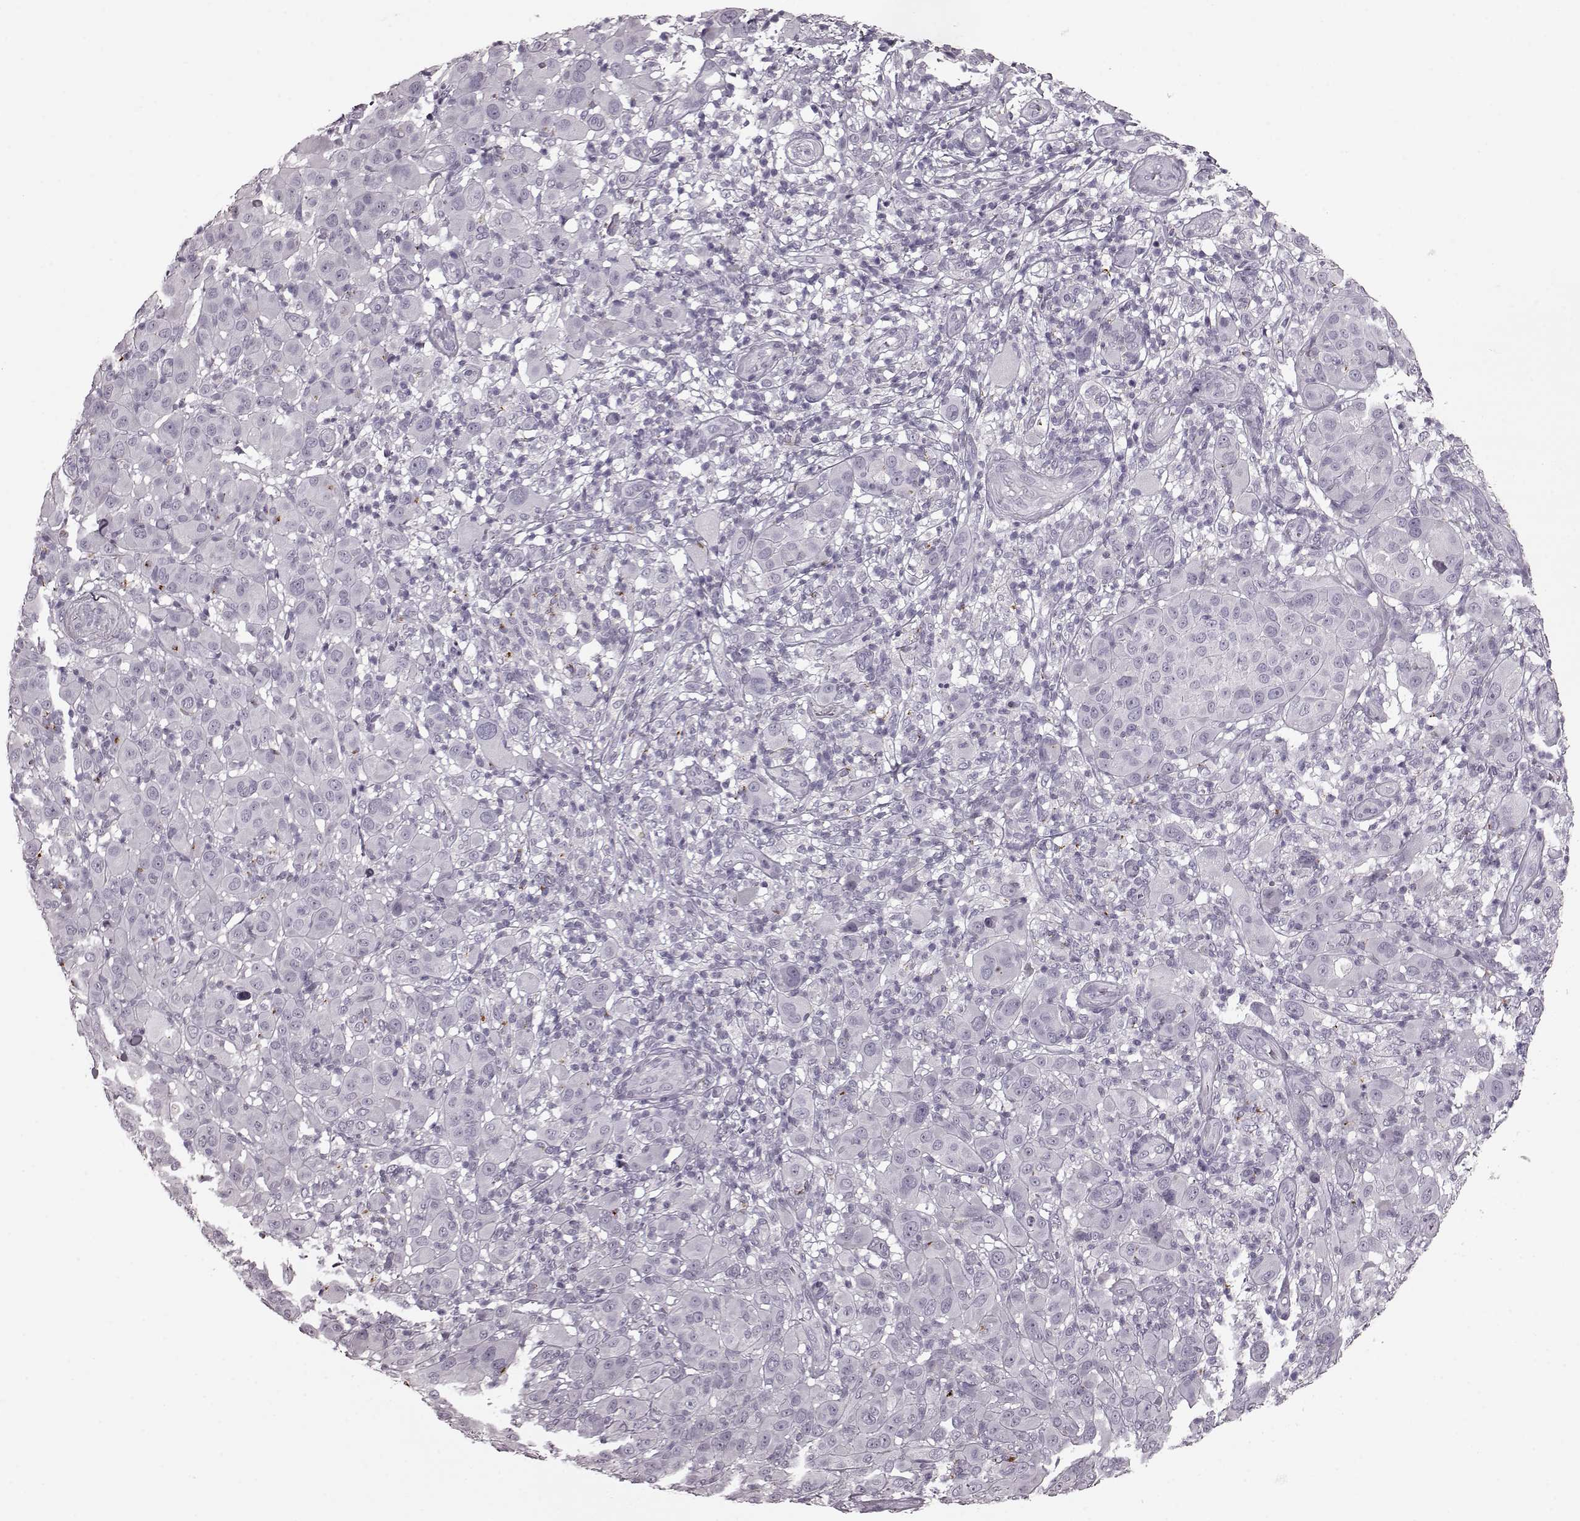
{"staining": {"intensity": "negative", "quantity": "none", "location": "none"}, "tissue": "melanoma", "cell_type": "Tumor cells", "image_type": "cancer", "snomed": [{"axis": "morphology", "description": "Malignant melanoma, NOS"}, {"axis": "topography", "description": "Skin"}], "caption": "Immunohistochemical staining of human melanoma reveals no significant staining in tumor cells. (DAB IHC, high magnification).", "gene": "CST7", "patient": {"sex": "female", "age": 87}}